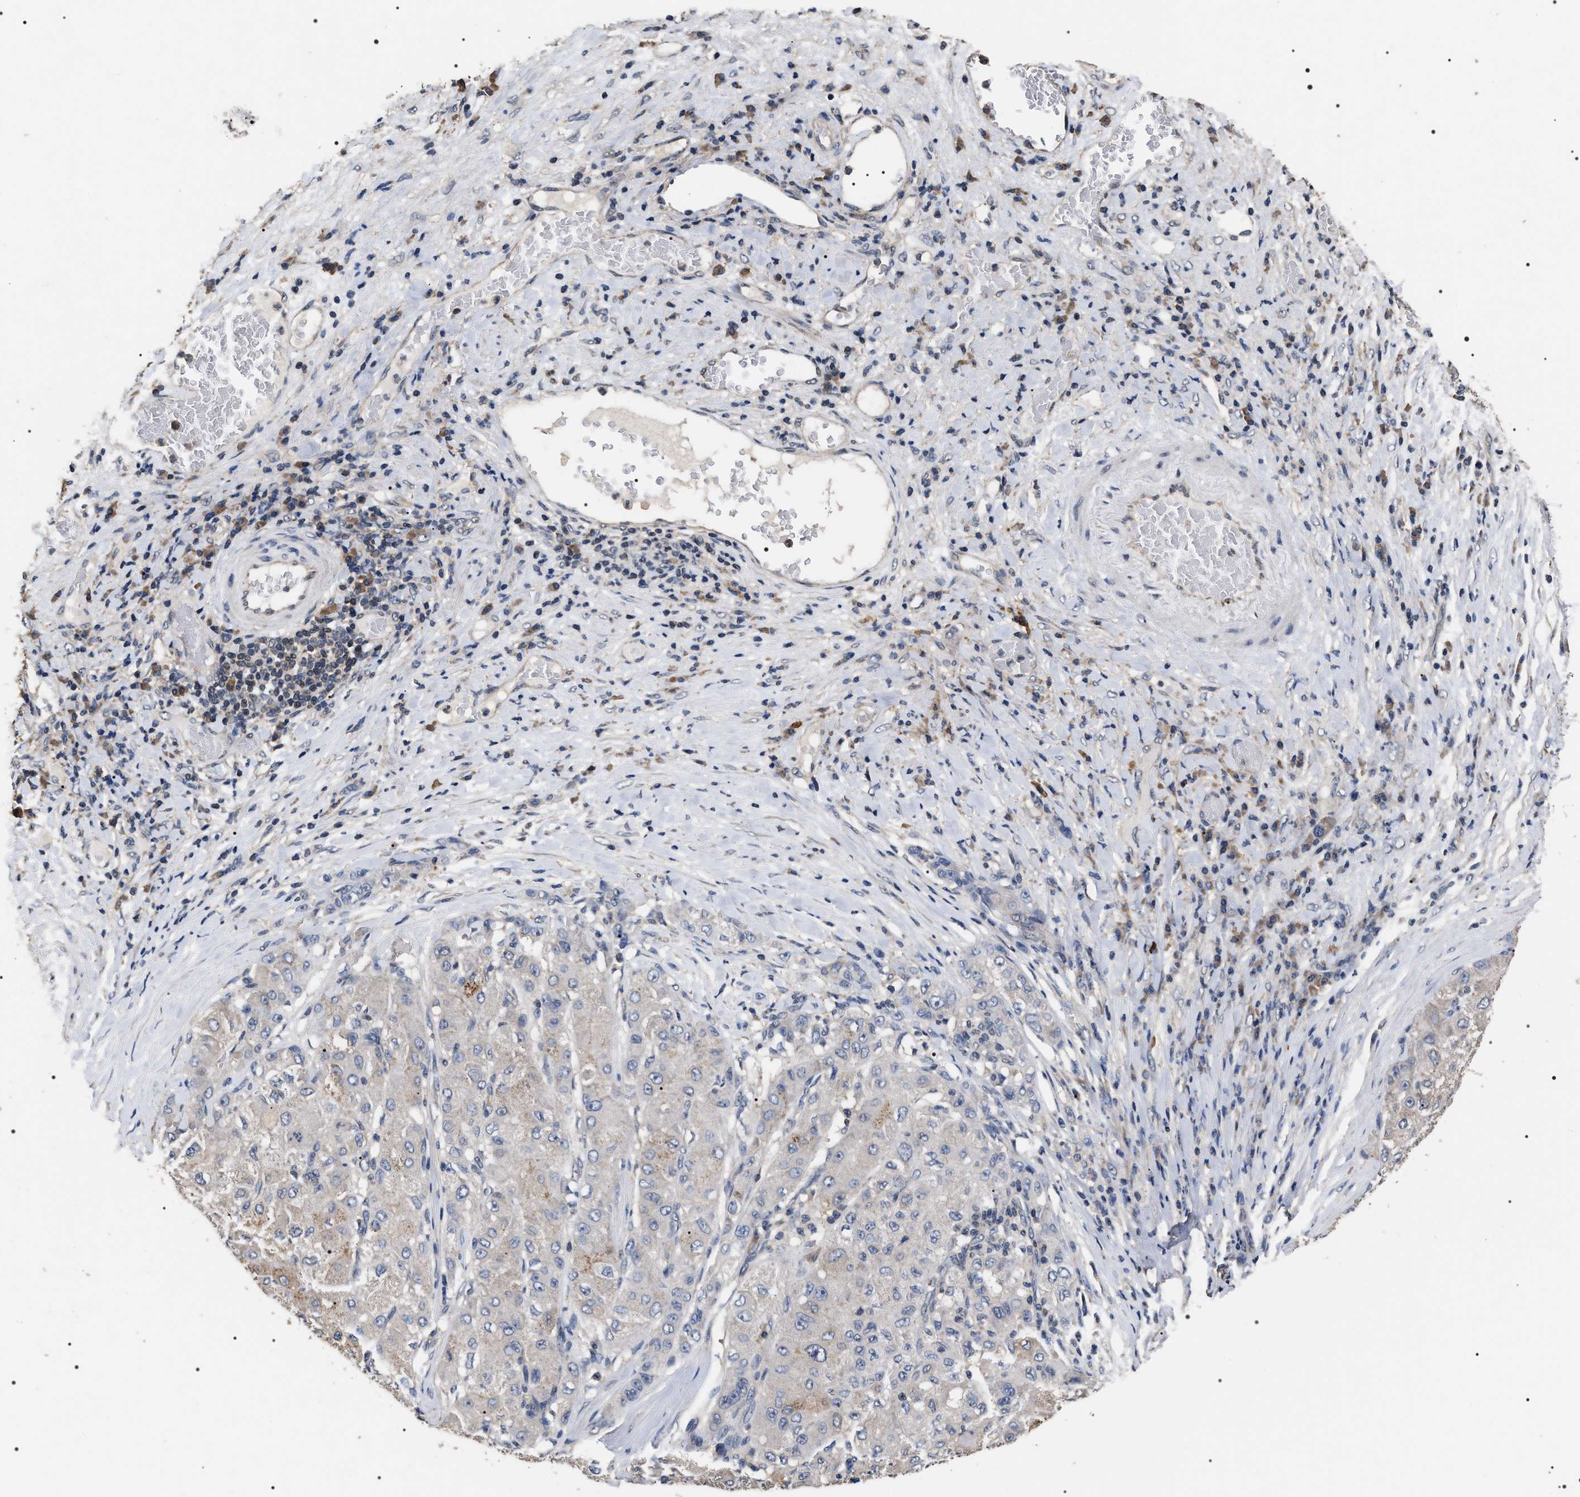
{"staining": {"intensity": "weak", "quantity": "<25%", "location": "cytoplasmic/membranous"}, "tissue": "liver cancer", "cell_type": "Tumor cells", "image_type": "cancer", "snomed": [{"axis": "morphology", "description": "Cholangiocarcinoma"}, {"axis": "topography", "description": "Liver"}], "caption": "Tumor cells are negative for protein expression in human liver cancer (cholangiocarcinoma).", "gene": "UPF3A", "patient": {"sex": "male", "age": 50}}